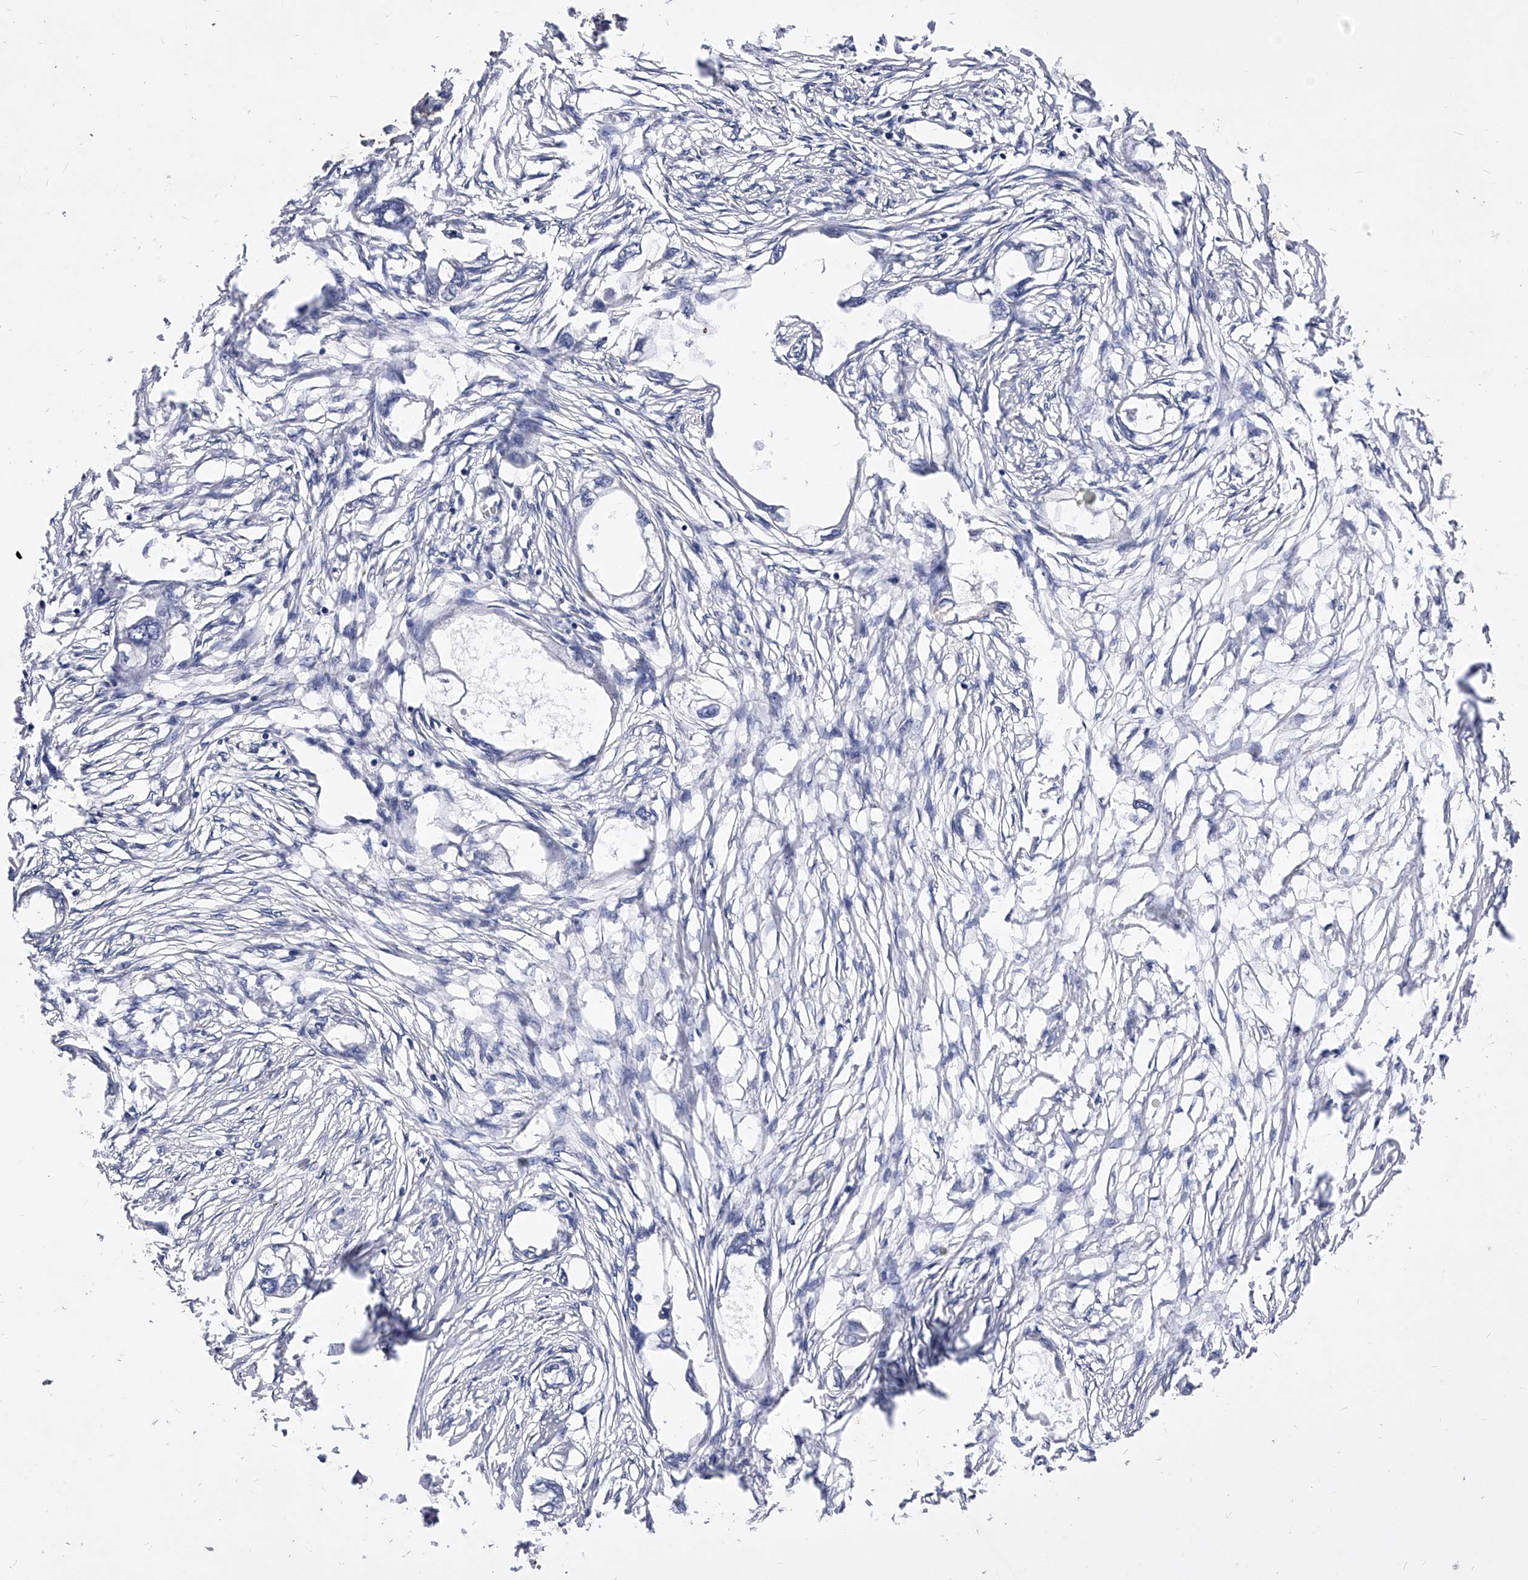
{"staining": {"intensity": "negative", "quantity": "none", "location": "none"}, "tissue": "endometrial cancer", "cell_type": "Tumor cells", "image_type": "cancer", "snomed": [{"axis": "morphology", "description": "Adenocarcinoma, NOS"}, {"axis": "morphology", "description": "Adenocarcinoma, metastatic, NOS"}, {"axis": "topography", "description": "Adipose tissue"}, {"axis": "topography", "description": "Endometrium"}], "caption": "Endometrial metastatic adenocarcinoma was stained to show a protein in brown. There is no significant staining in tumor cells.", "gene": "PPP5C", "patient": {"sex": "female", "age": 67}}